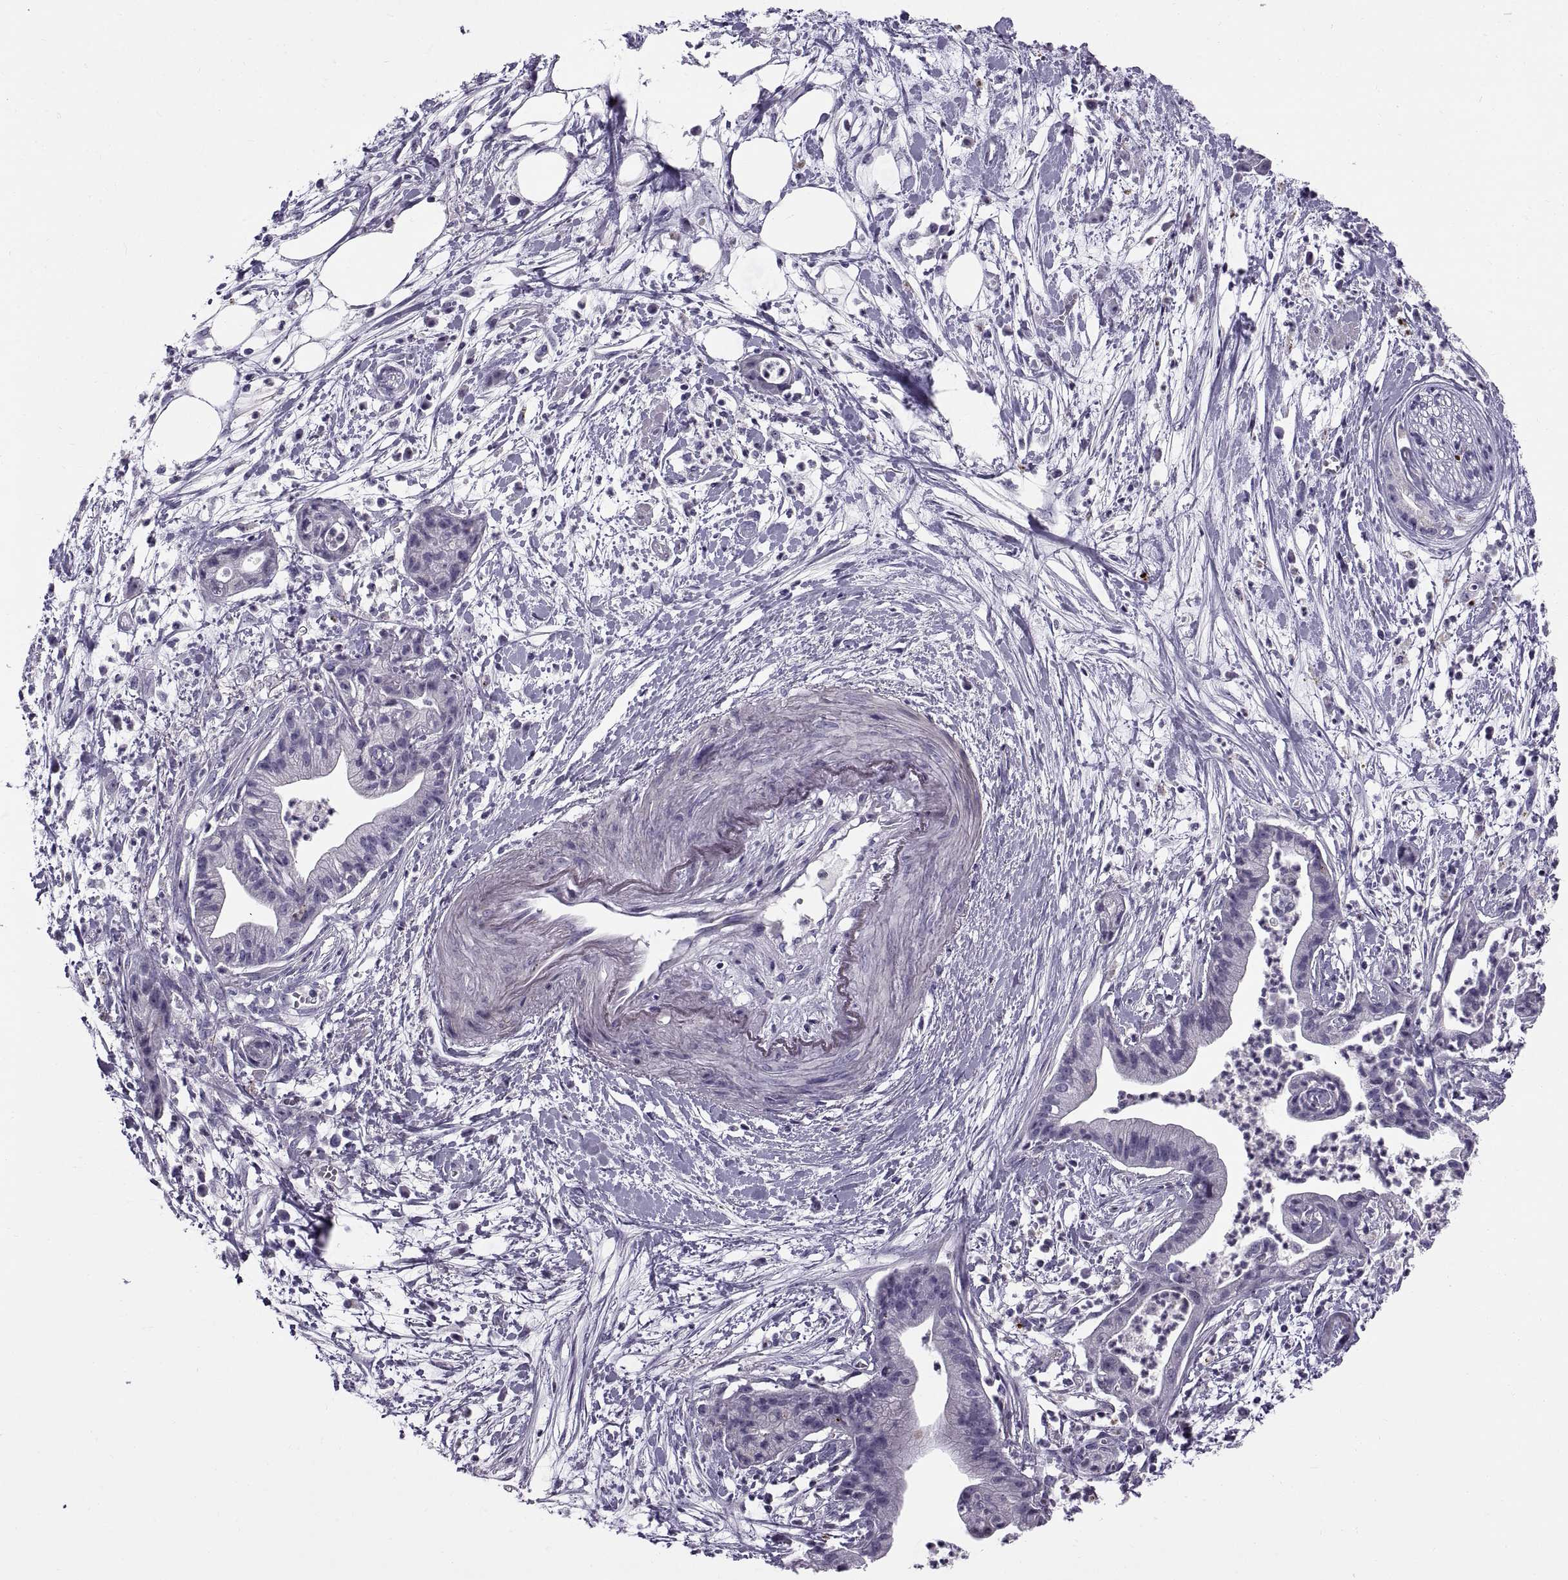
{"staining": {"intensity": "negative", "quantity": "none", "location": "none"}, "tissue": "pancreatic cancer", "cell_type": "Tumor cells", "image_type": "cancer", "snomed": [{"axis": "morphology", "description": "Normal tissue, NOS"}, {"axis": "morphology", "description": "Adenocarcinoma, NOS"}, {"axis": "topography", "description": "Lymph node"}, {"axis": "topography", "description": "Pancreas"}], "caption": "Pancreatic cancer stained for a protein using immunohistochemistry displays no positivity tumor cells.", "gene": "CALCR", "patient": {"sex": "female", "age": 58}}